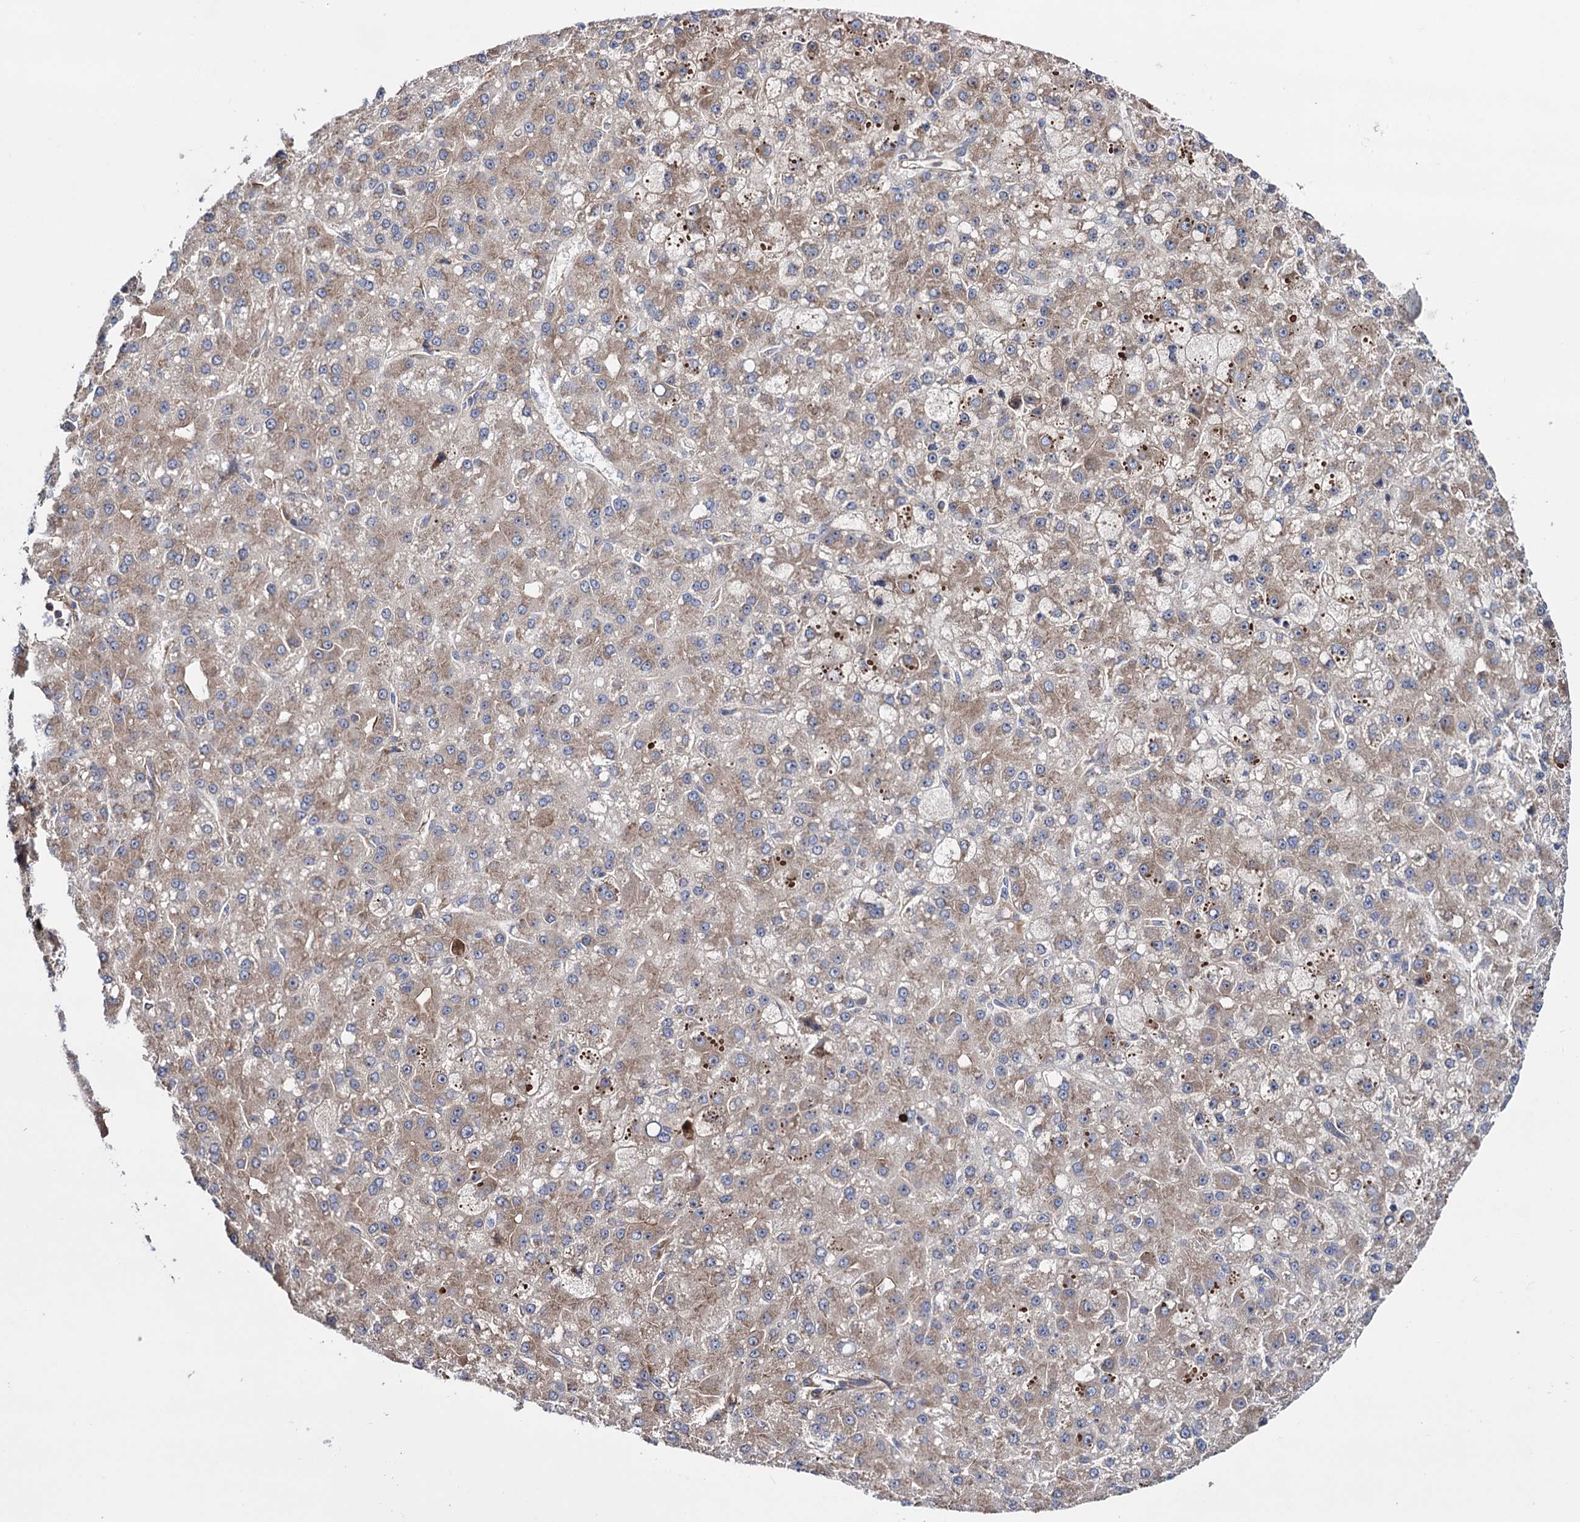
{"staining": {"intensity": "weak", "quantity": ">75%", "location": "cytoplasmic/membranous"}, "tissue": "liver cancer", "cell_type": "Tumor cells", "image_type": "cancer", "snomed": [{"axis": "morphology", "description": "Carcinoma, Hepatocellular, NOS"}, {"axis": "topography", "description": "Liver"}], "caption": "Immunohistochemistry of hepatocellular carcinoma (liver) shows low levels of weak cytoplasmic/membranous staining in about >75% of tumor cells. Using DAB (brown) and hematoxylin (blue) stains, captured at high magnification using brightfield microscopy.", "gene": "FERMT2", "patient": {"sex": "male", "age": 67}}